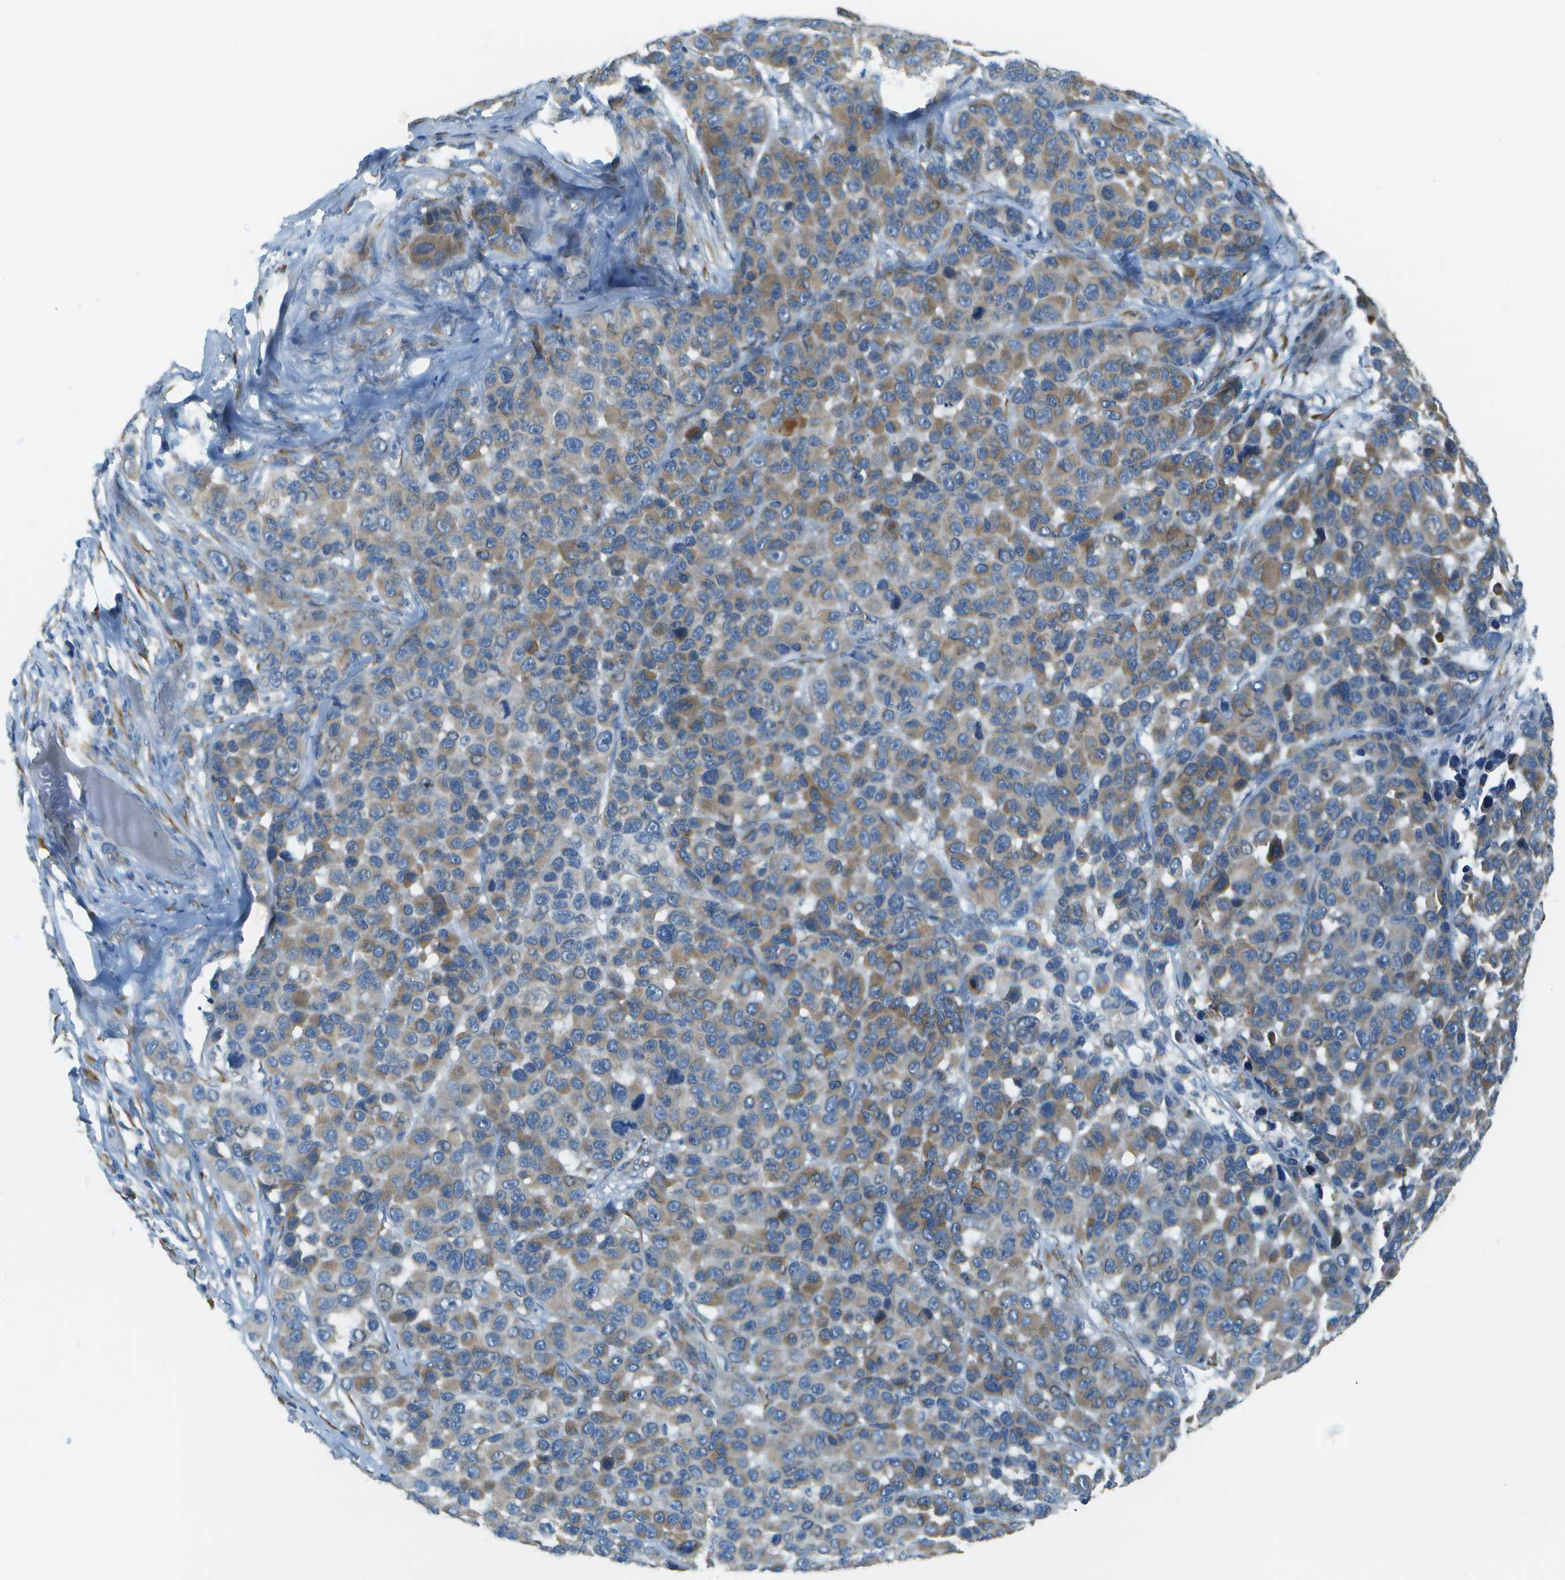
{"staining": {"intensity": "moderate", "quantity": ">75%", "location": "cytoplasmic/membranous"}, "tissue": "melanoma", "cell_type": "Tumor cells", "image_type": "cancer", "snomed": [{"axis": "morphology", "description": "Malignant melanoma, NOS"}, {"axis": "topography", "description": "Skin"}], "caption": "Tumor cells demonstrate medium levels of moderate cytoplasmic/membranous expression in approximately >75% of cells in malignant melanoma. Immunohistochemistry stains the protein of interest in brown and the nuclei are stained blue.", "gene": "KCTD3", "patient": {"sex": "male", "age": 53}}